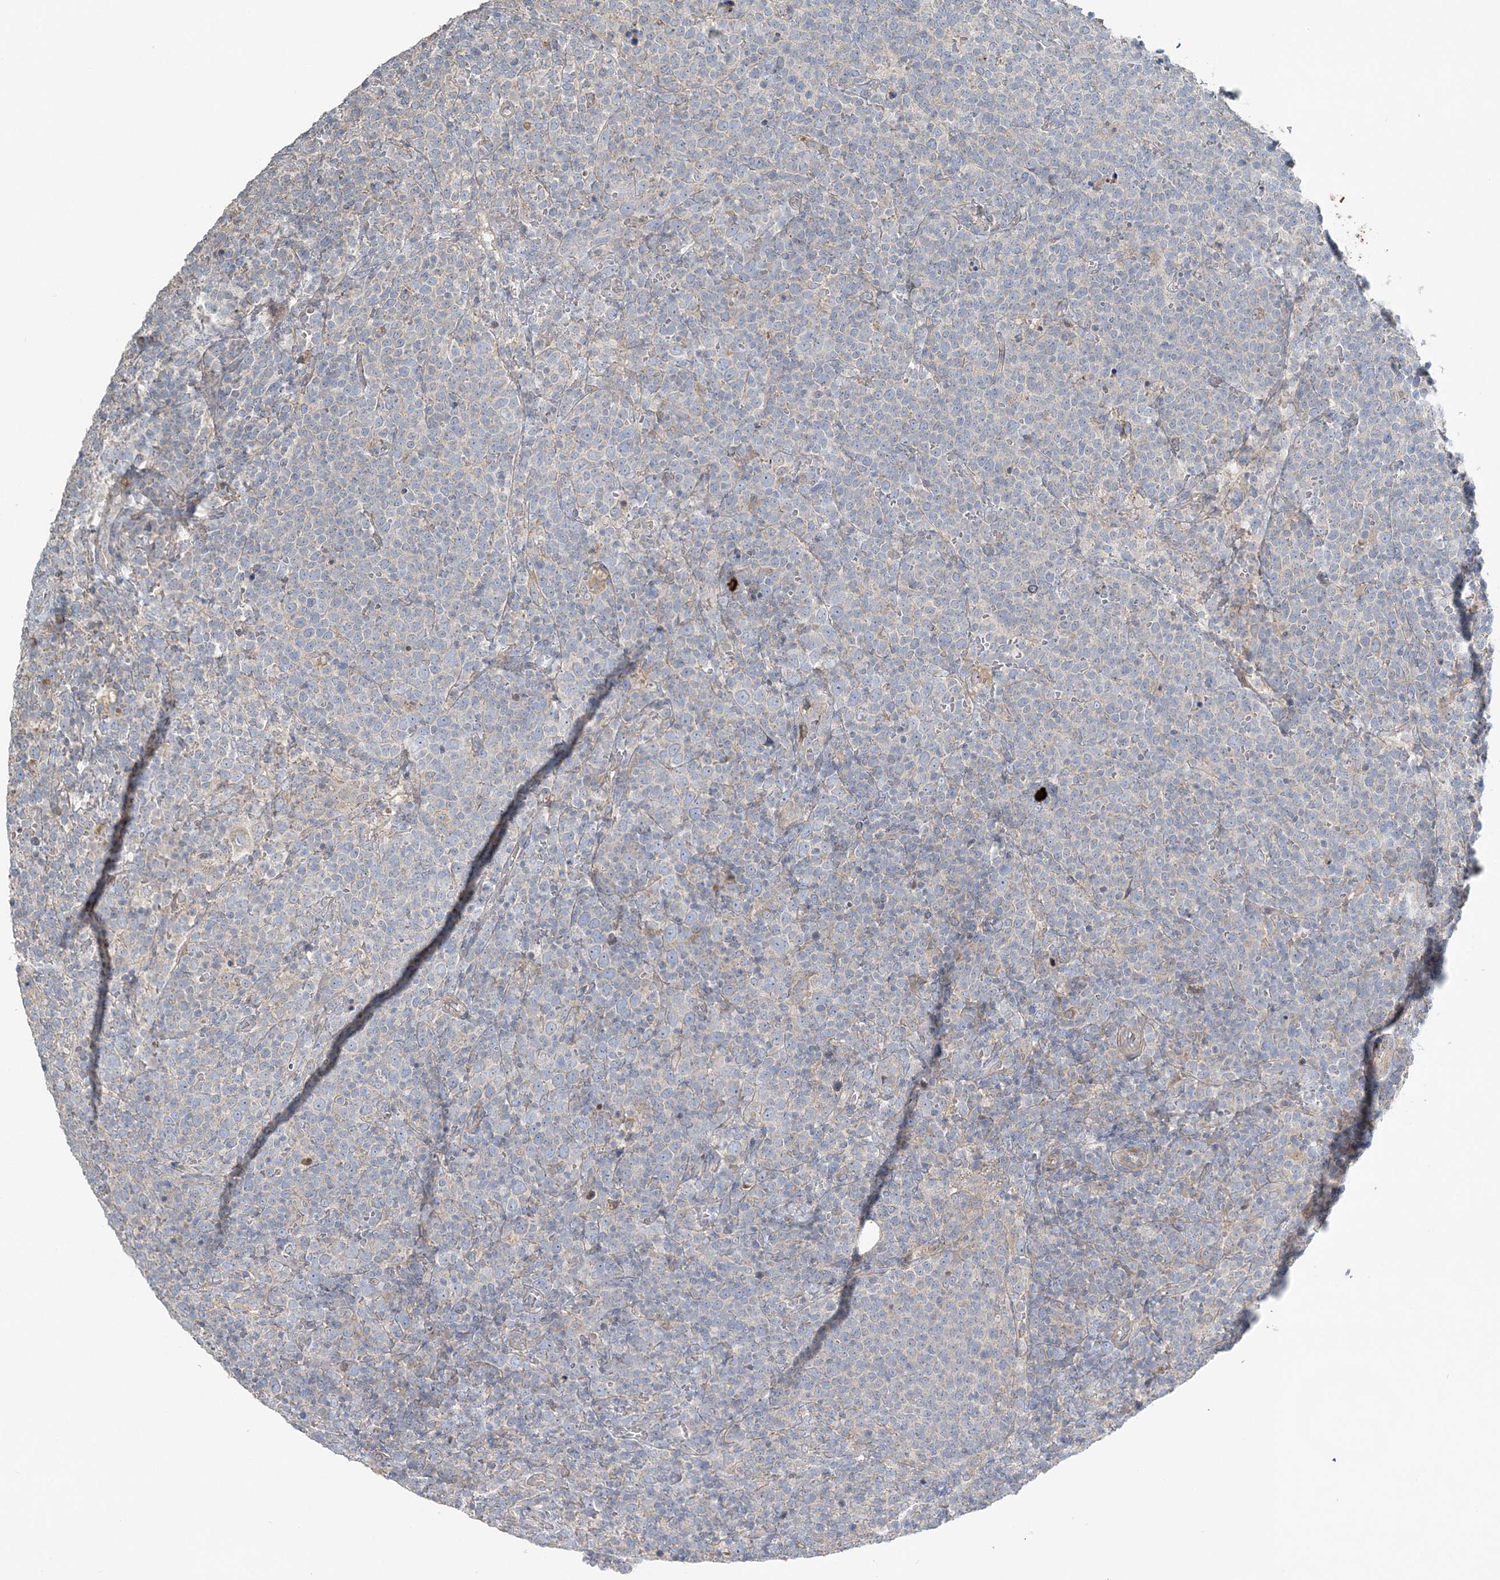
{"staining": {"intensity": "negative", "quantity": "none", "location": "none"}, "tissue": "lymphoma", "cell_type": "Tumor cells", "image_type": "cancer", "snomed": [{"axis": "morphology", "description": "Malignant lymphoma, non-Hodgkin's type, High grade"}, {"axis": "topography", "description": "Lymph node"}], "caption": "The micrograph exhibits no staining of tumor cells in malignant lymphoma, non-Hodgkin's type (high-grade).", "gene": "SLC4A10", "patient": {"sex": "male", "age": 61}}